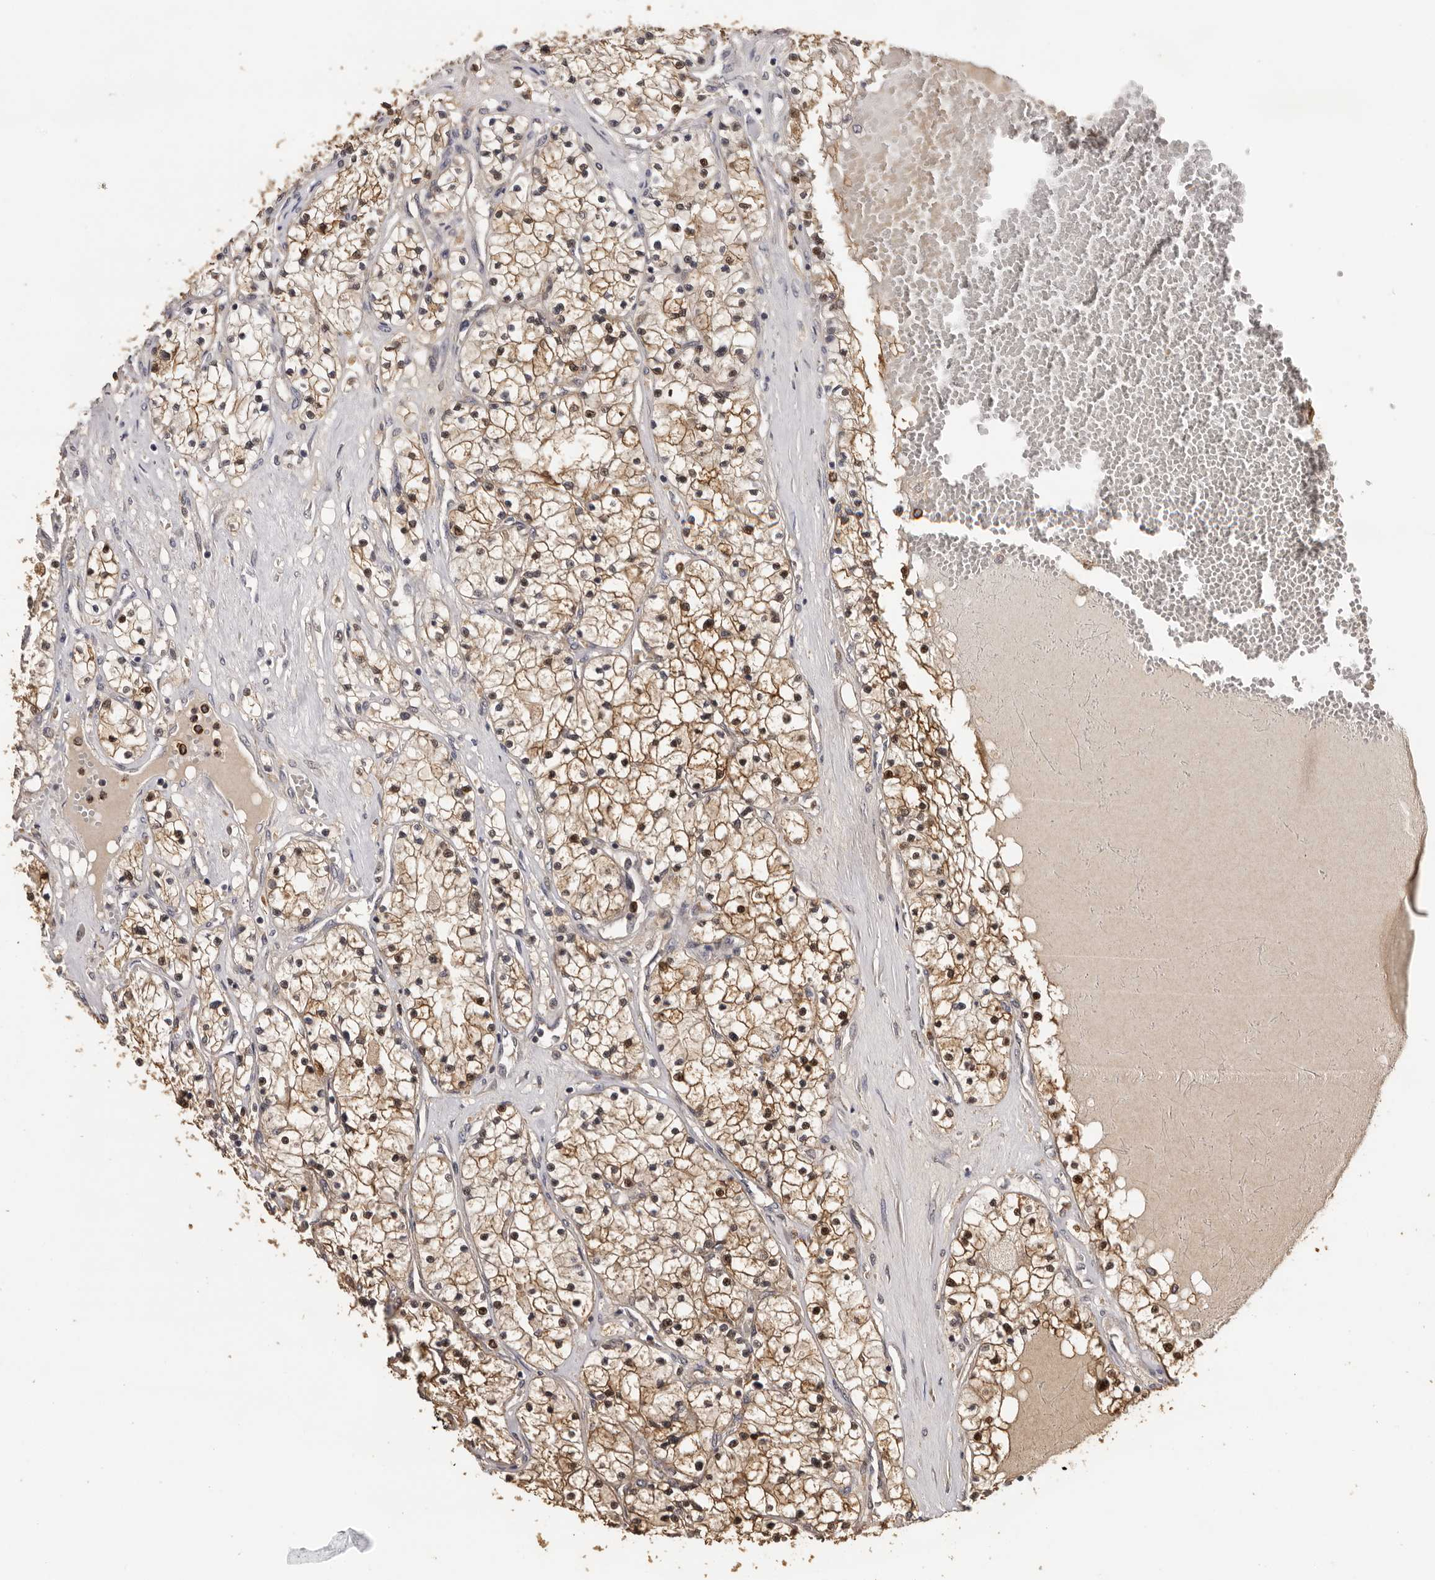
{"staining": {"intensity": "moderate", "quantity": ">75%", "location": "cytoplasmic/membranous,nuclear"}, "tissue": "renal cancer", "cell_type": "Tumor cells", "image_type": "cancer", "snomed": [{"axis": "morphology", "description": "Normal tissue, NOS"}, {"axis": "morphology", "description": "Adenocarcinoma, NOS"}, {"axis": "topography", "description": "Kidney"}], "caption": "Tumor cells show medium levels of moderate cytoplasmic/membranous and nuclear expression in about >75% of cells in renal adenocarcinoma.", "gene": "KIF2B", "patient": {"sex": "male", "age": 68}}